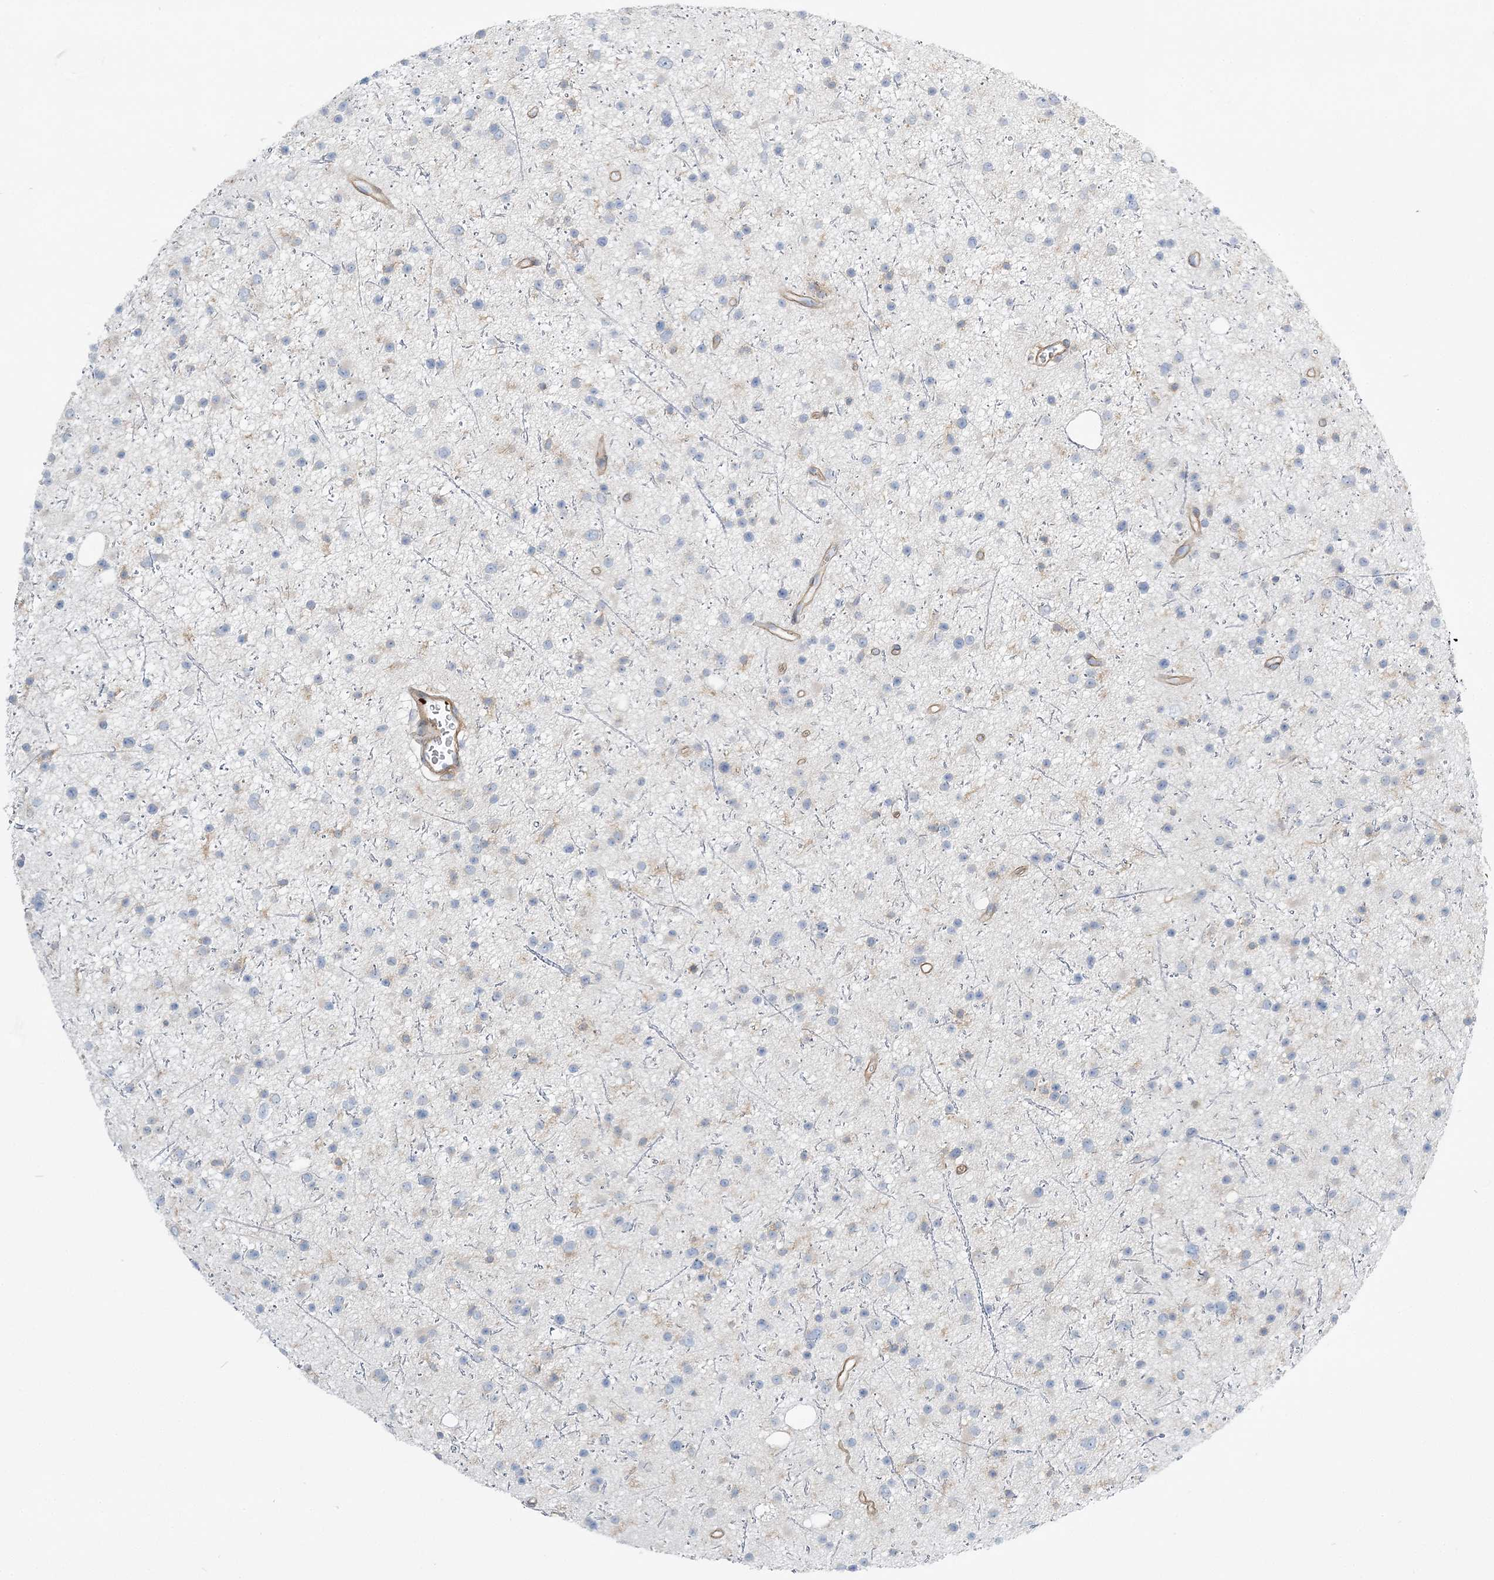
{"staining": {"intensity": "negative", "quantity": "none", "location": "none"}, "tissue": "glioma", "cell_type": "Tumor cells", "image_type": "cancer", "snomed": [{"axis": "morphology", "description": "Glioma, malignant, Low grade"}, {"axis": "topography", "description": "Cerebral cortex"}], "caption": "DAB immunohistochemical staining of human malignant glioma (low-grade) exhibits no significant positivity in tumor cells.", "gene": "CUEDC2", "patient": {"sex": "female", "age": 39}}